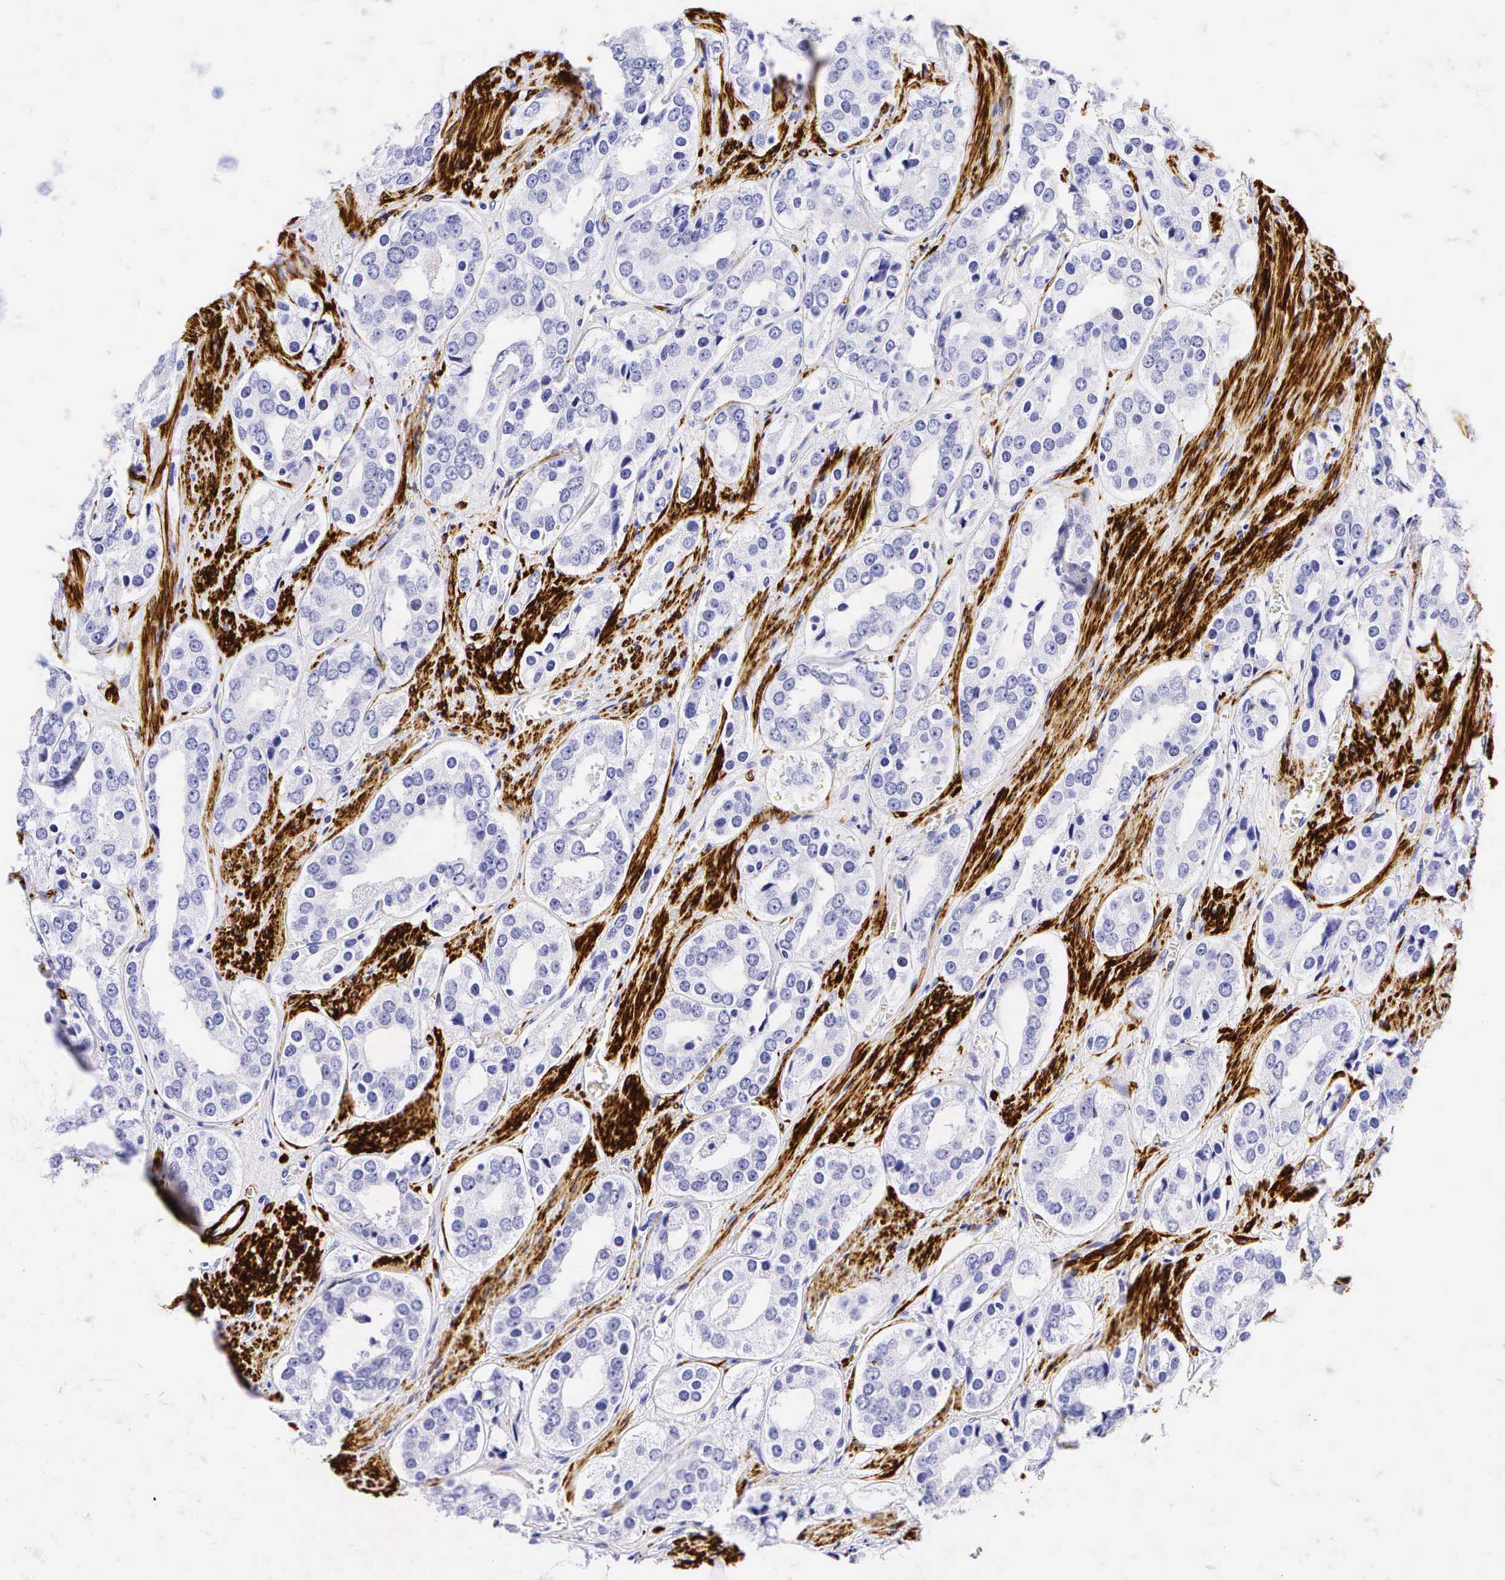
{"staining": {"intensity": "negative", "quantity": "none", "location": "none"}, "tissue": "prostate cancer", "cell_type": "Tumor cells", "image_type": "cancer", "snomed": [{"axis": "morphology", "description": "Adenocarcinoma, Medium grade"}, {"axis": "topography", "description": "Prostate"}], "caption": "A photomicrograph of prostate adenocarcinoma (medium-grade) stained for a protein displays no brown staining in tumor cells.", "gene": "CALD1", "patient": {"sex": "male", "age": 73}}